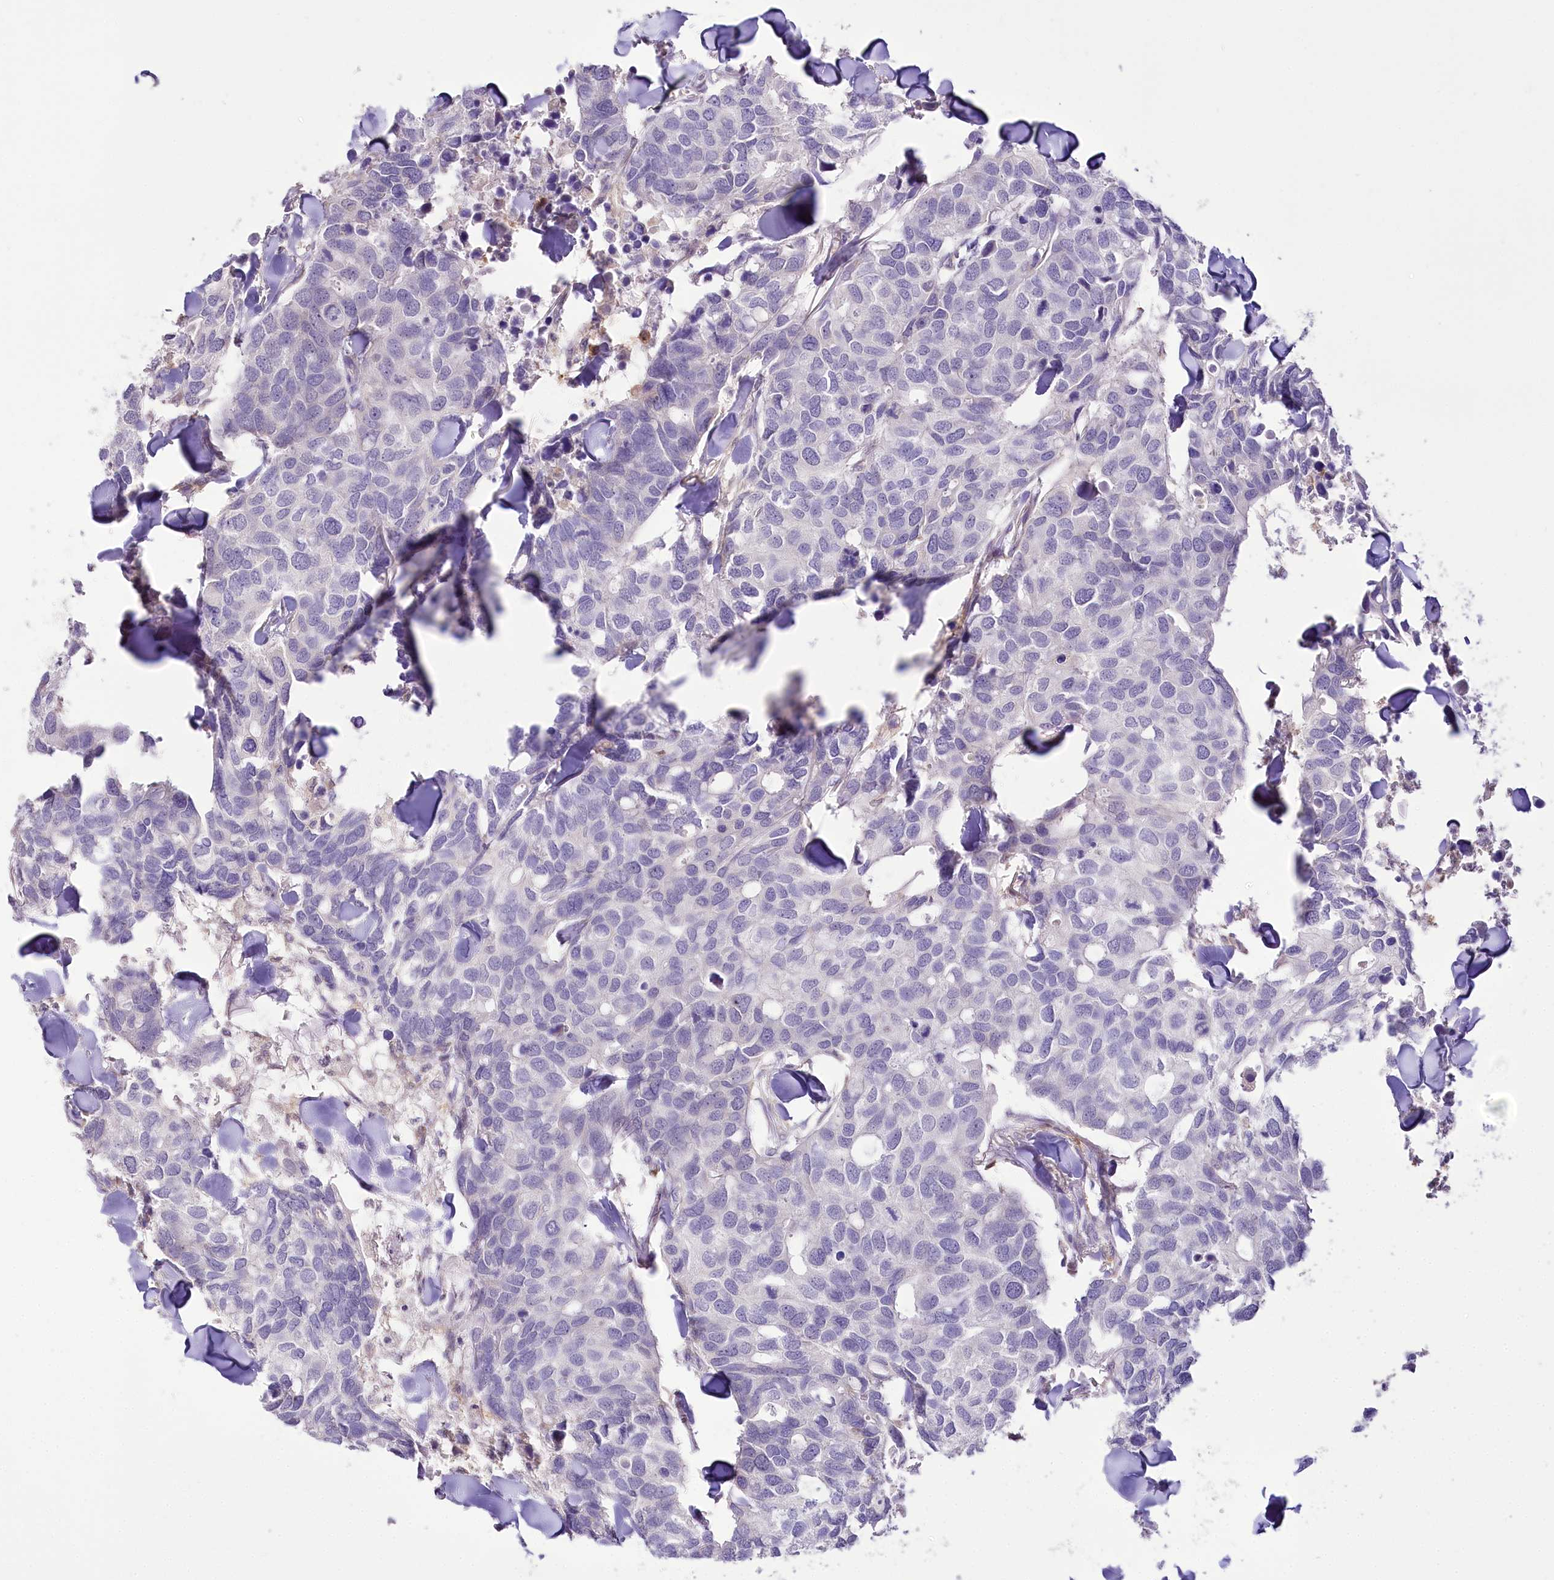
{"staining": {"intensity": "negative", "quantity": "none", "location": "none"}, "tissue": "breast cancer", "cell_type": "Tumor cells", "image_type": "cancer", "snomed": [{"axis": "morphology", "description": "Duct carcinoma"}, {"axis": "topography", "description": "Breast"}], "caption": "High power microscopy histopathology image of an IHC histopathology image of infiltrating ductal carcinoma (breast), revealing no significant expression in tumor cells.", "gene": "DPYD", "patient": {"sex": "female", "age": 83}}